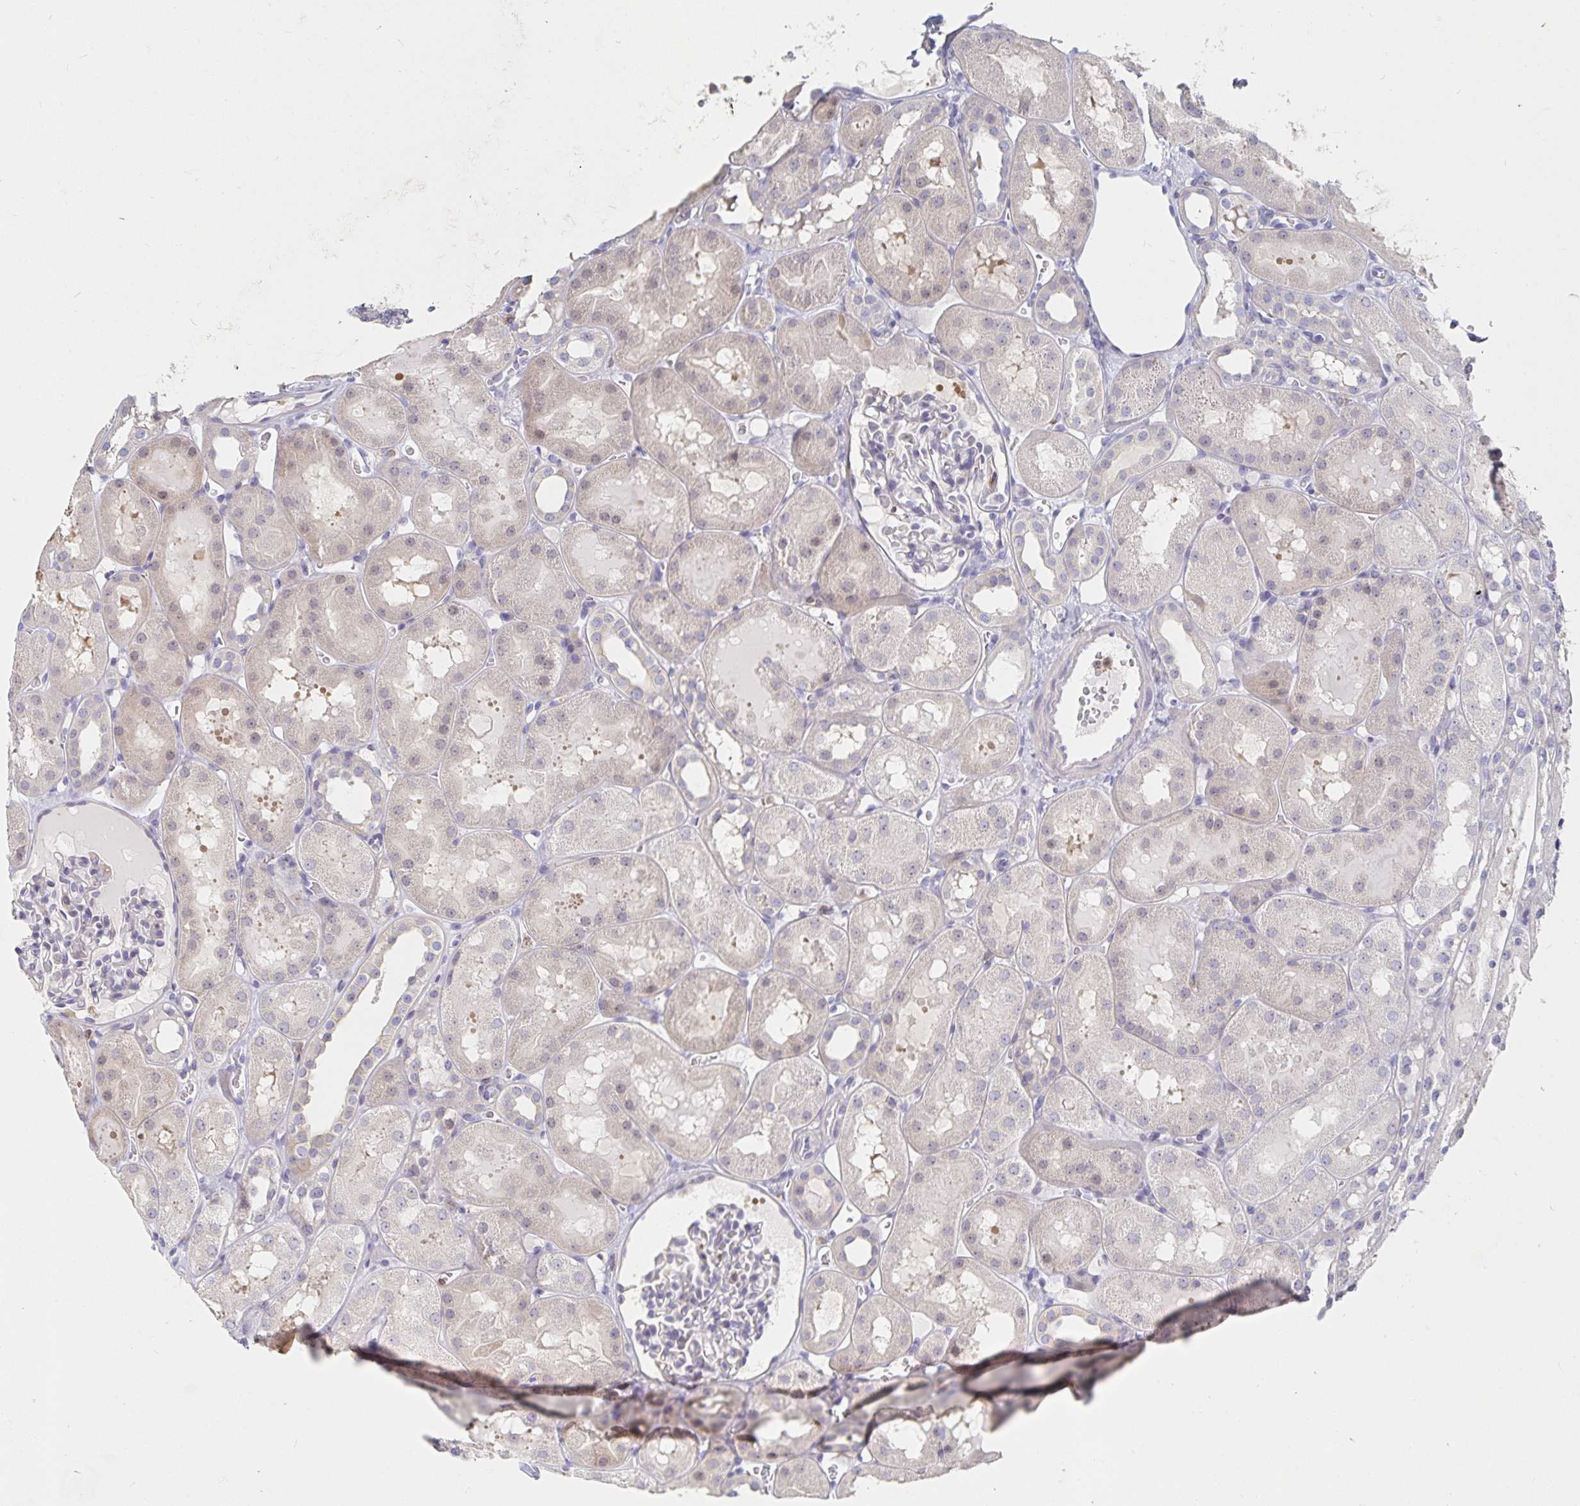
{"staining": {"intensity": "negative", "quantity": "none", "location": "none"}, "tissue": "kidney", "cell_type": "Cells in glomeruli", "image_type": "normal", "snomed": [{"axis": "morphology", "description": "Normal tissue, NOS"}, {"axis": "topography", "description": "Kidney"}, {"axis": "topography", "description": "Urinary bladder"}], "caption": "This is a micrograph of immunohistochemistry staining of normal kidney, which shows no expression in cells in glomeruli.", "gene": "PIK3CD", "patient": {"sex": "male", "age": 16}}